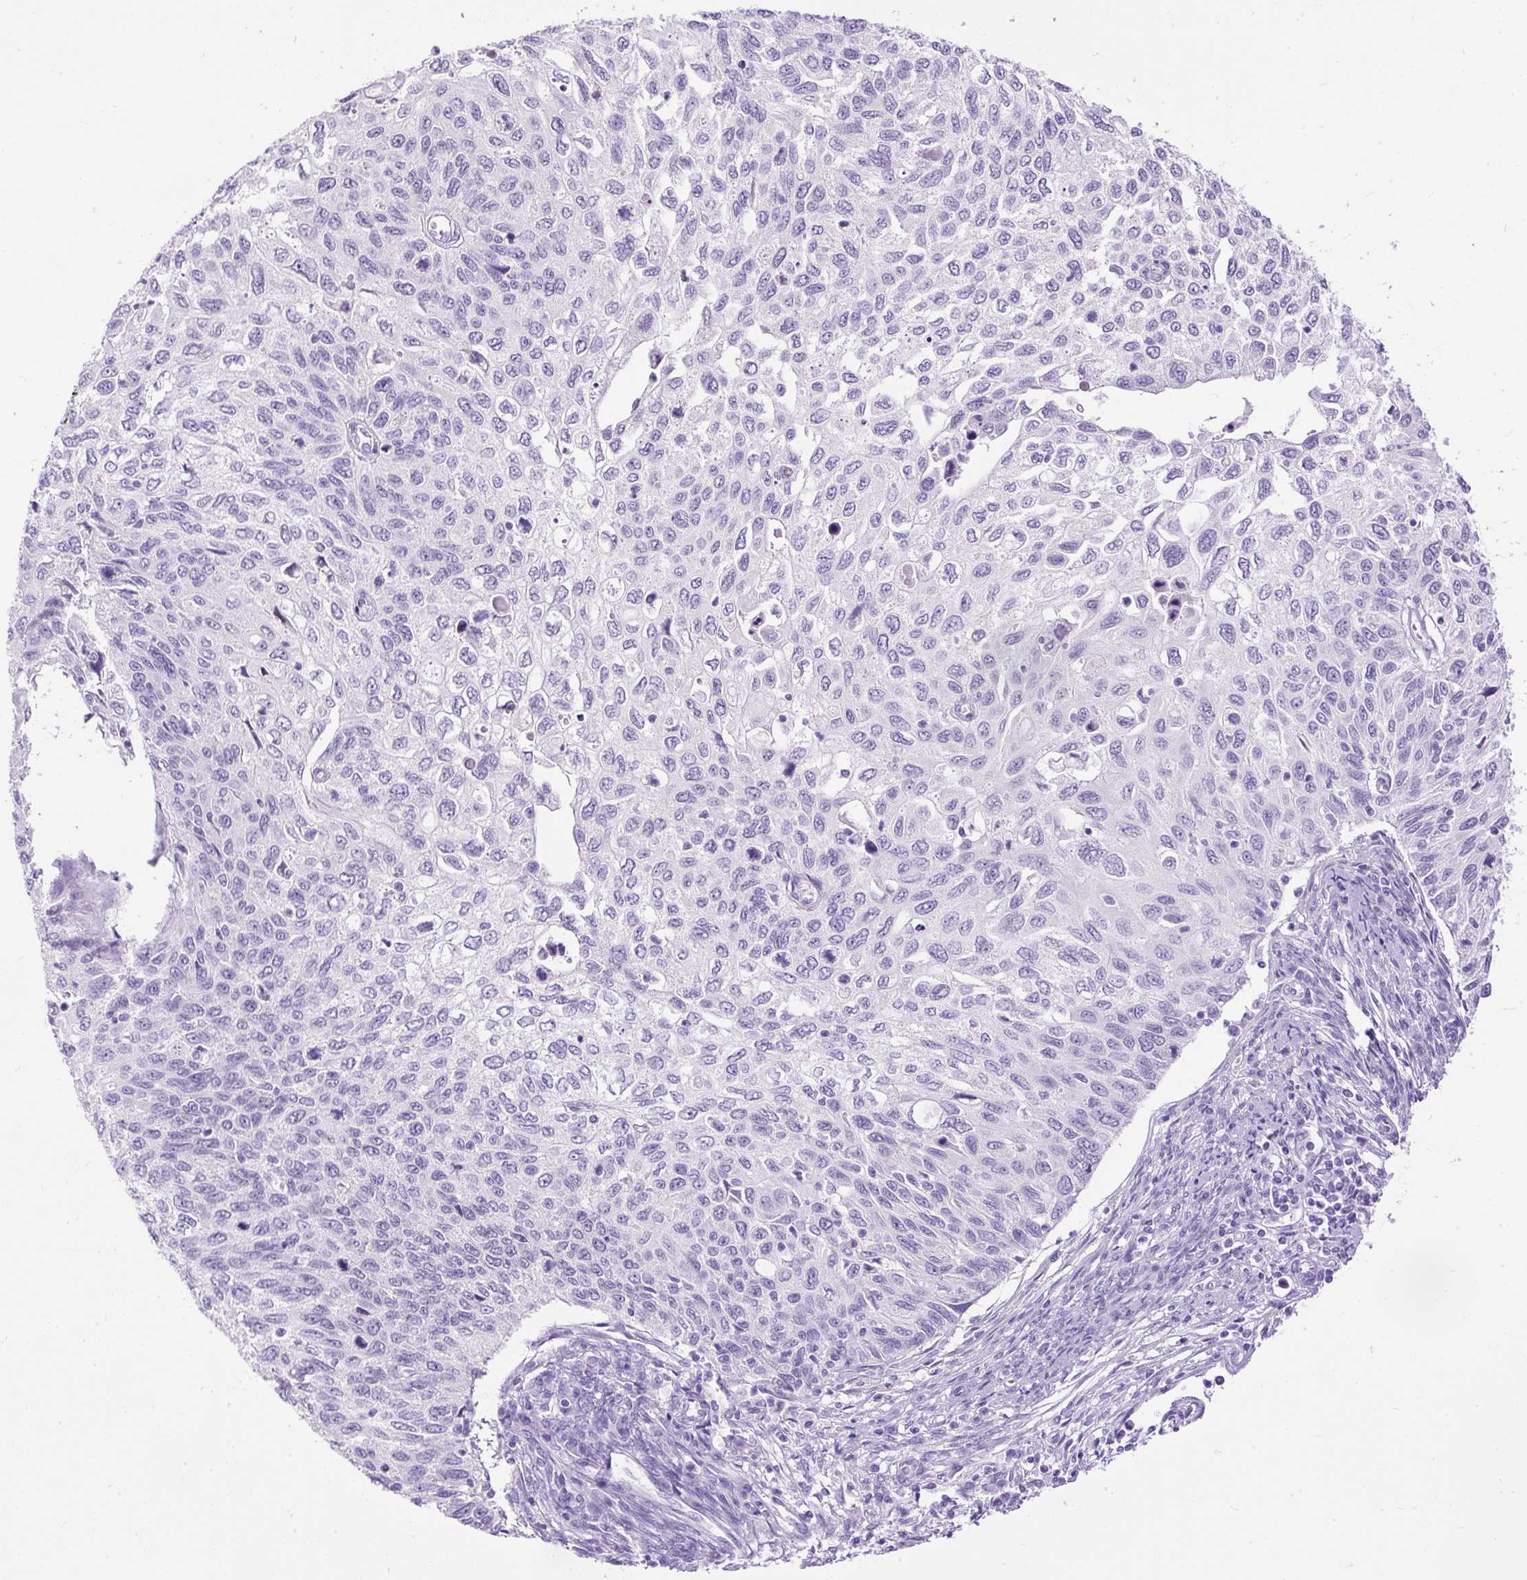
{"staining": {"intensity": "negative", "quantity": "none", "location": "none"}, "tissue": "cervical cancer", "cell_type": "Tumor cells", "image_type": "cancer", "snomed": [{"axis": "morphology", "description": "Squamous cell carcinoma, NOS"}, {"axis": "topography", "description": "Cervix"}], "caption": "A histopathology image of human cervical squamous cell carcinoma is negative for staining in tumor cells.", "gene": "HEY1", "patient": {"sex": "female", "age": 70}}